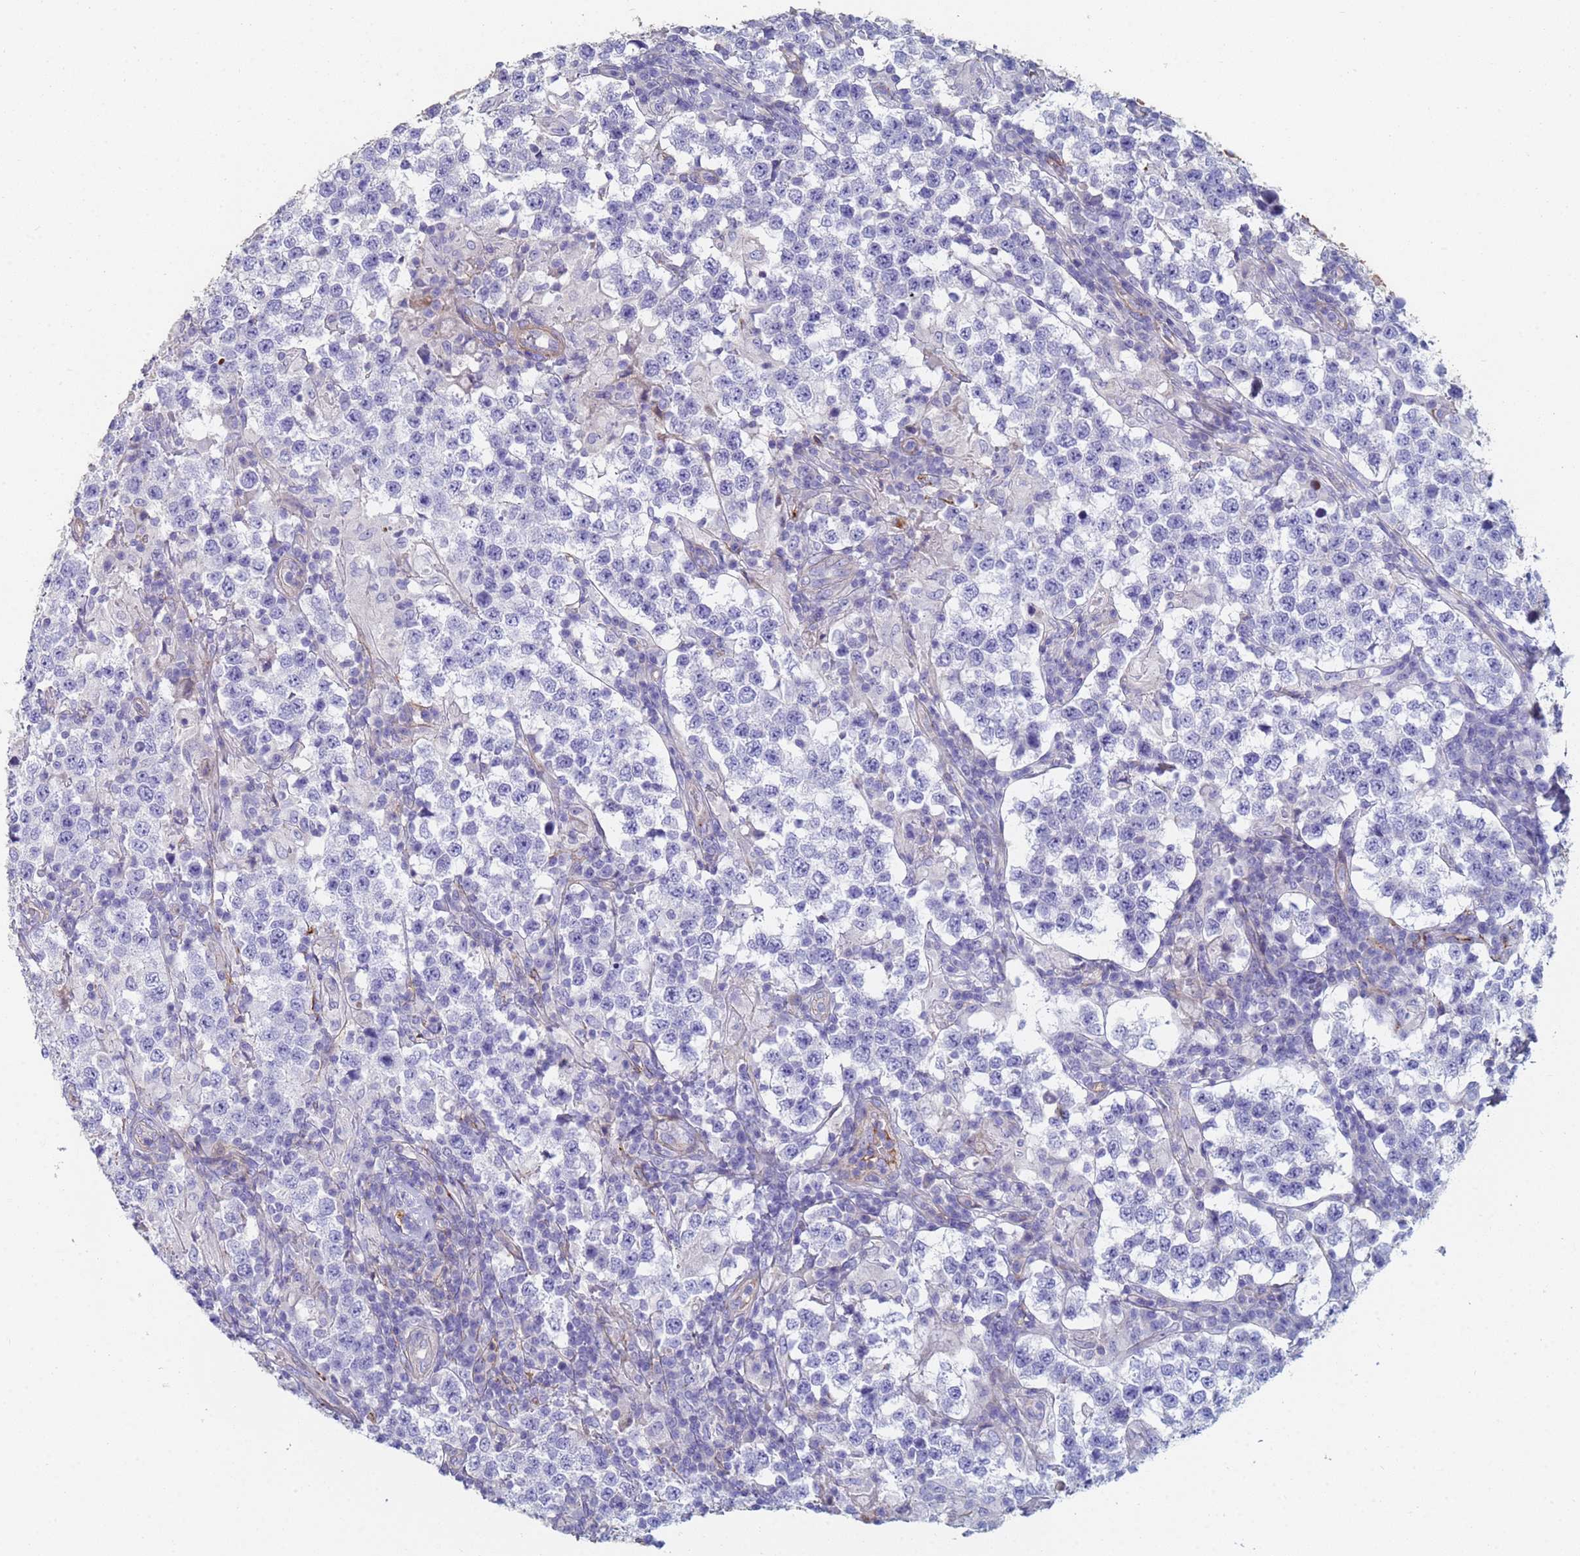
{"staining": {"intensity": "negative", "quantity": "none", "location": "none"}, "tissue": "testis cancer", "cell_type": "Tumor cells", "image_type": "cancer", "snomed": [{"axis": "morphology", "description": "Seminoma, NOS"}, {"axis": "morphology", "description": "Carcinoma, Embryonal, NOS"}, {"axis": "topography", "description": "Testis"}], "caption": "A histopathology image of human testis embryonal carcinoma is negative for staining in tumor cells.", "gene": "ABCA8", "patient": {"sex": "male", "age": 41}}